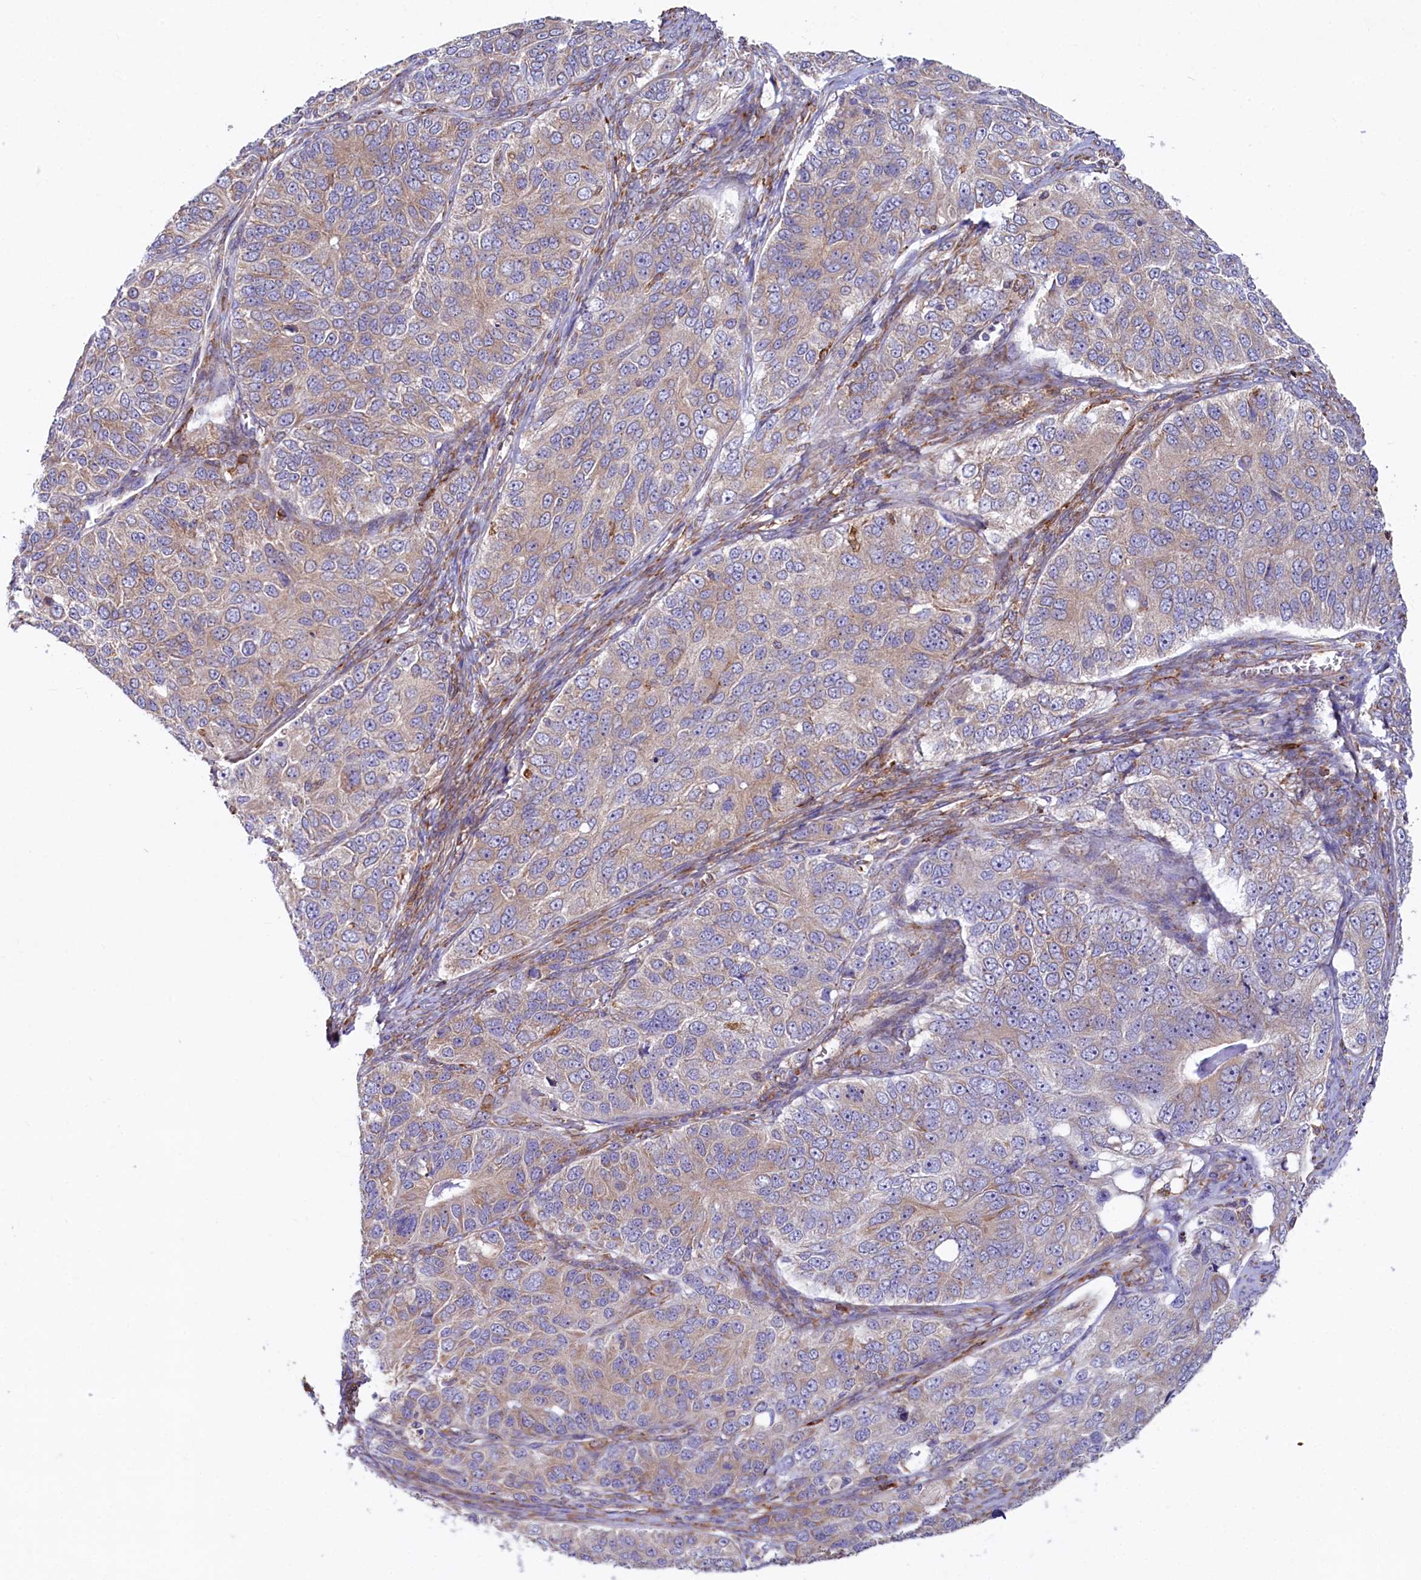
{"staining": {"intensity": "weak", "quantity": "25%-75%", "location": "cytoplasmic/membranous"}, "tissue": "ovarian cancer", "cell_type": "Tumor cells", "image_type": "cancer", "snomed": [{"axis": "morphology", "description": "Carcinoma, endometroid"}, {"axis": "topography", "description": "Ovary"}], "caption": "Human ovarian endometroid carcinoma stained with a protein marker demonstrates weak staining in tumor cells.", "gene": "CHID1", "patient": {"sex": "female", "age": 51}}